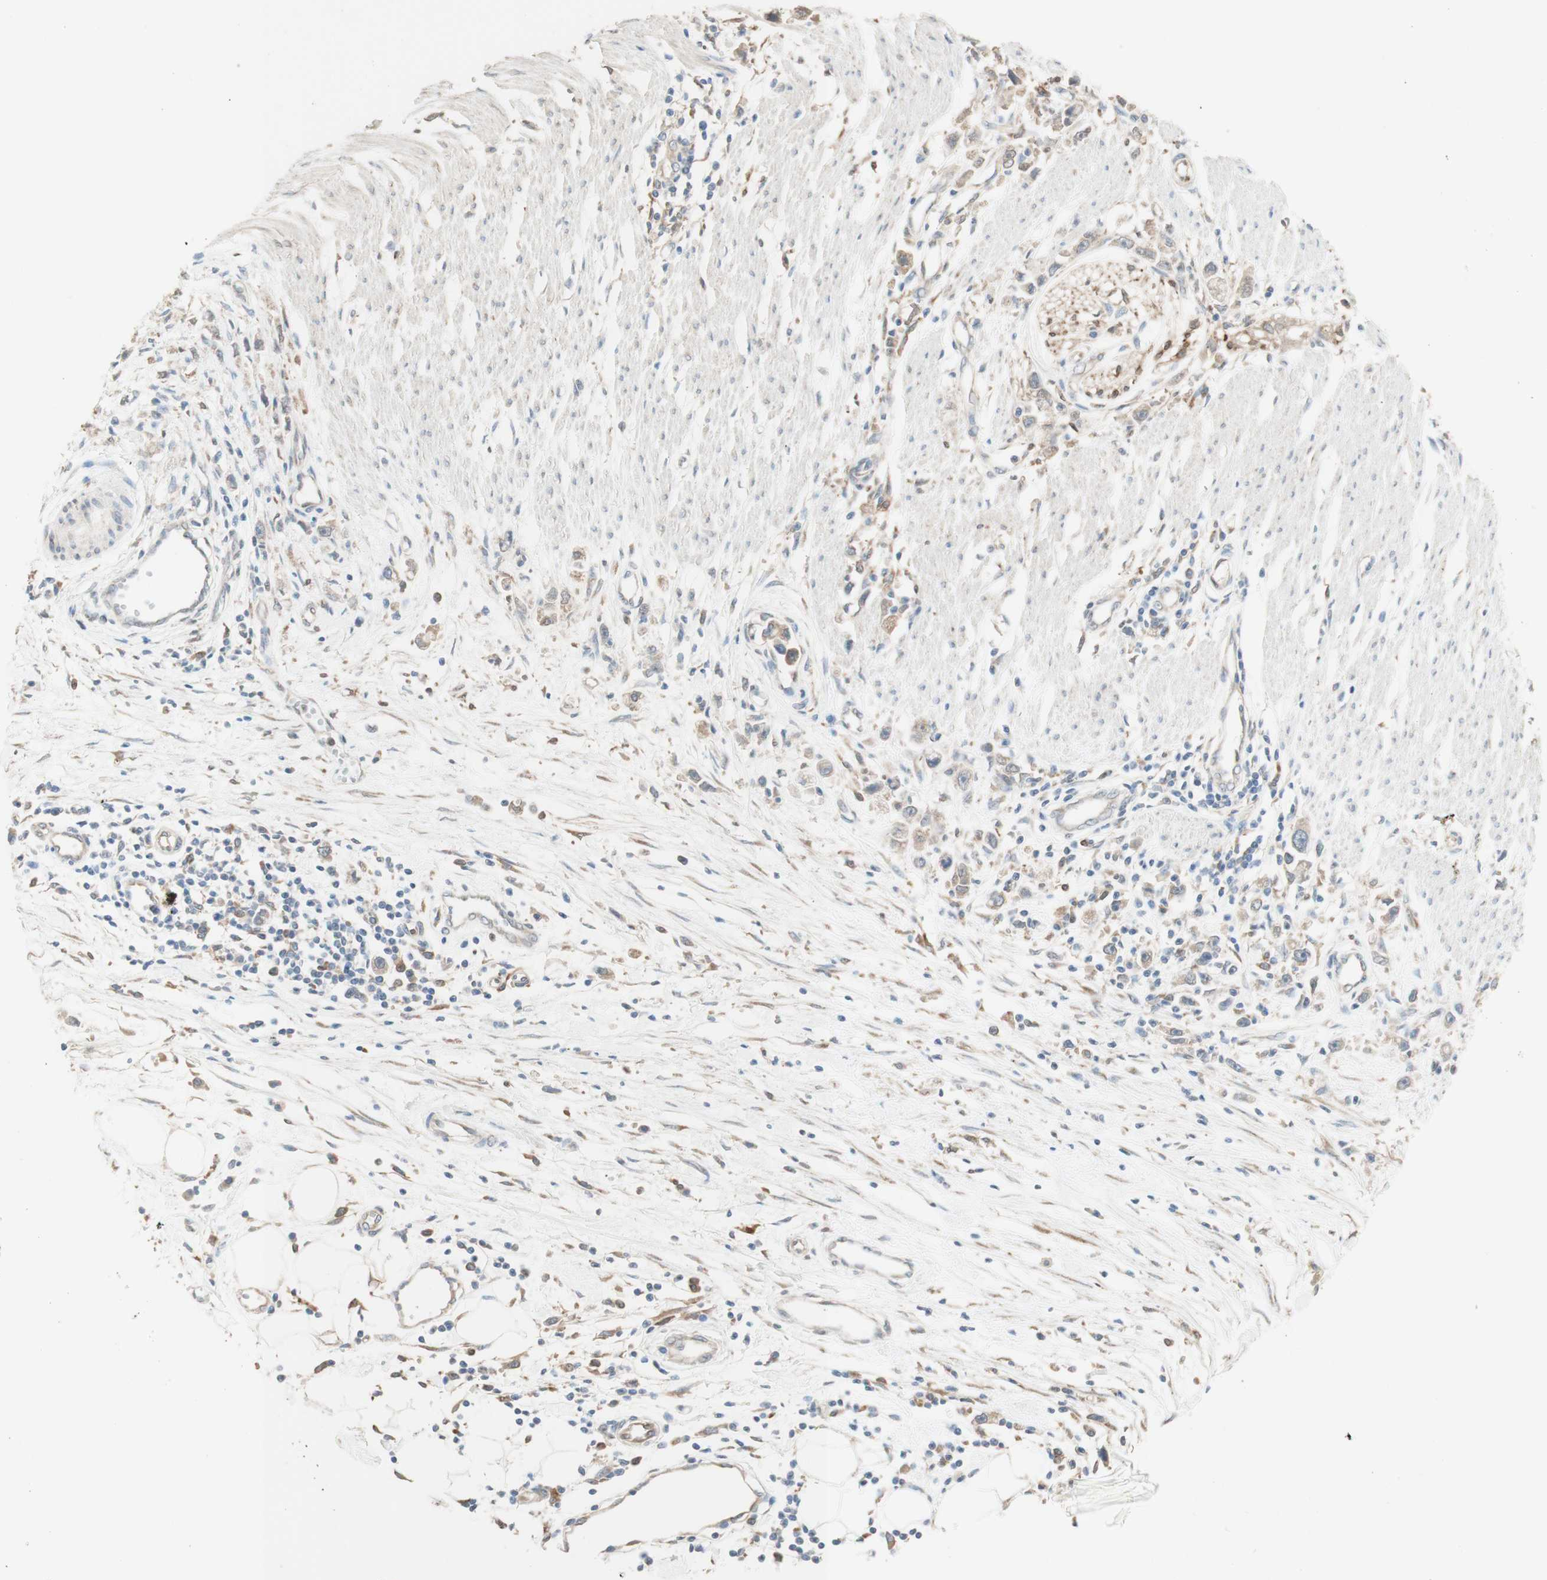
{"staining": {"intensity": "weak", "quantity": "25%-75%", "location": "cytoplasmic/membranous"}, "tissue": "stomach cancer", "cell_type": "Tumor cells", "image_type": "cancer", "snomed": [{"axis": "morphology", "description": "Adenocarcinoma, NOS"}, {"axis": "topography", "description": "Stomach"}], "caption": "Stomach adenocarcinoma stained for a protein reveals weak cytoplasmic/membranous positivity in tumor cells.", "gene": "COMT", "patient": {"sex": "female", "age": 59}}